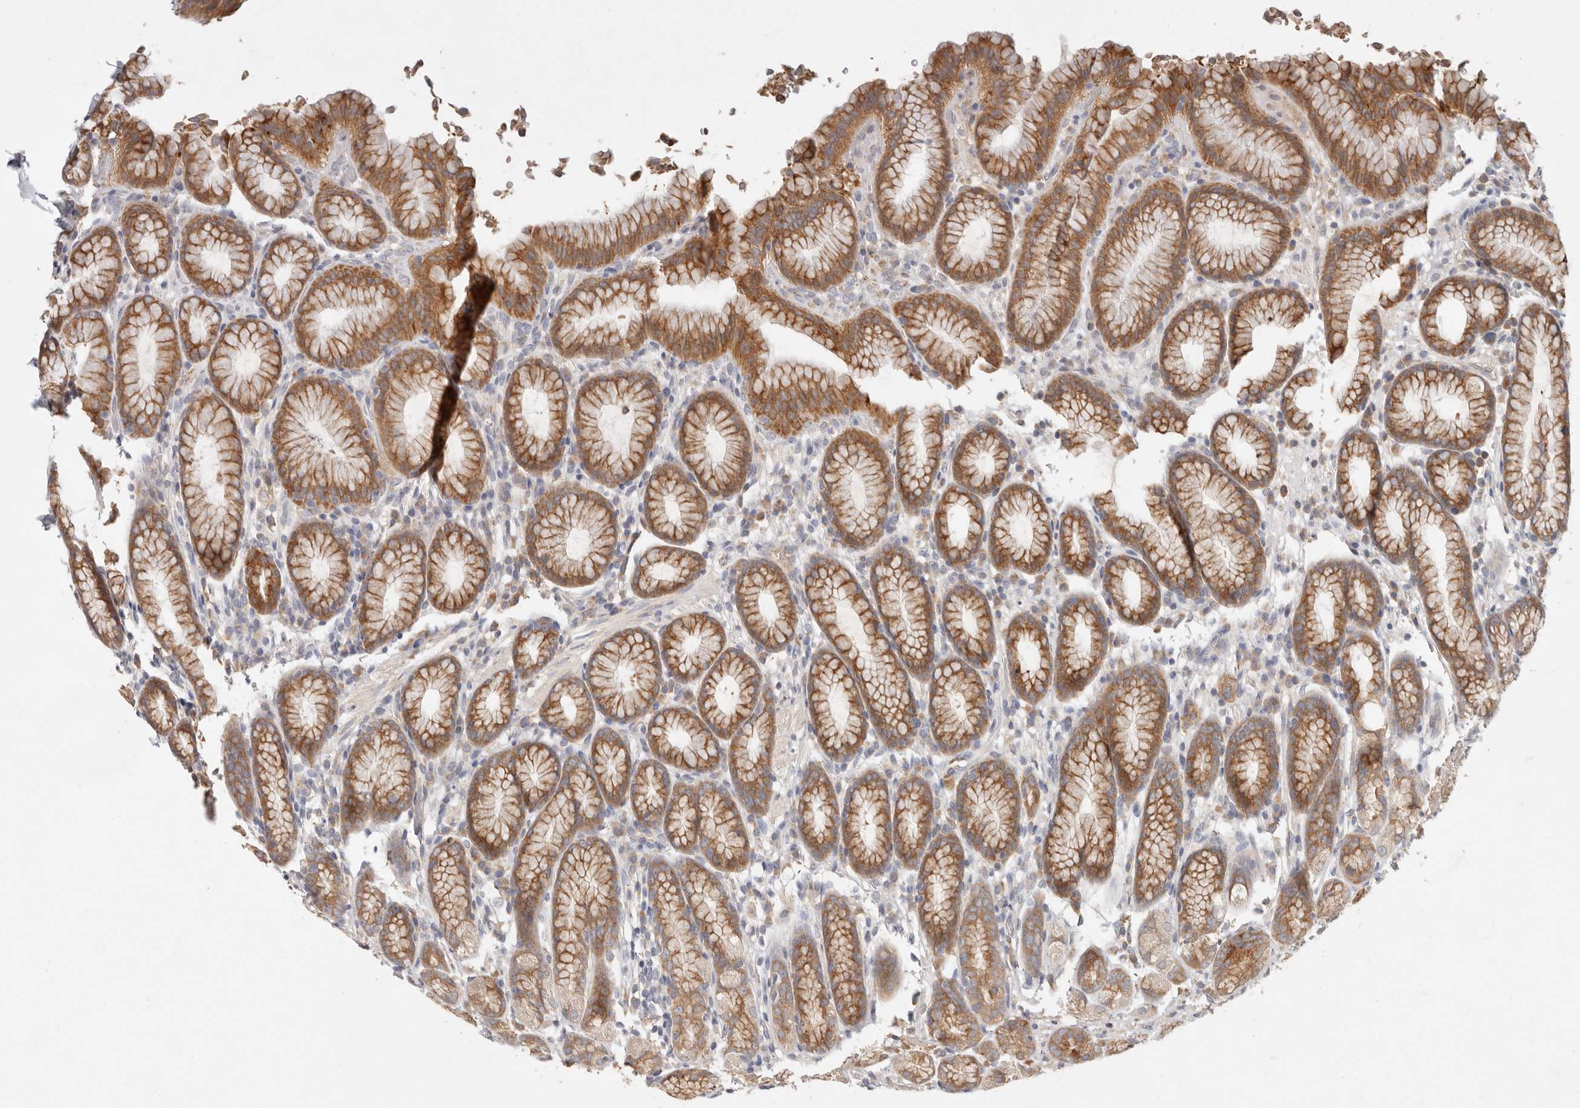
{"staining": {"intensity": "strong", "quantity": ">75%", "location": "cytoplasmic/membranous"}, "tissue": "stomach", "cell_type": "Glandular cells", "image_type": "normal", "snomed": [{"axis": "morphology", "description": "Normal tissue, NOS"}, {"axis": "topography", "description": "Stomach"}], "caption": "DAB (3,3'-diaminobenzidine) immunohistochemical staining of benign stomach demonstrates strong cytoplasmic/membranous protein staining in about >75% of glandular cells.", "gene": "ARHGEF10L", "patient": {"sex": "male", "age": 42}}